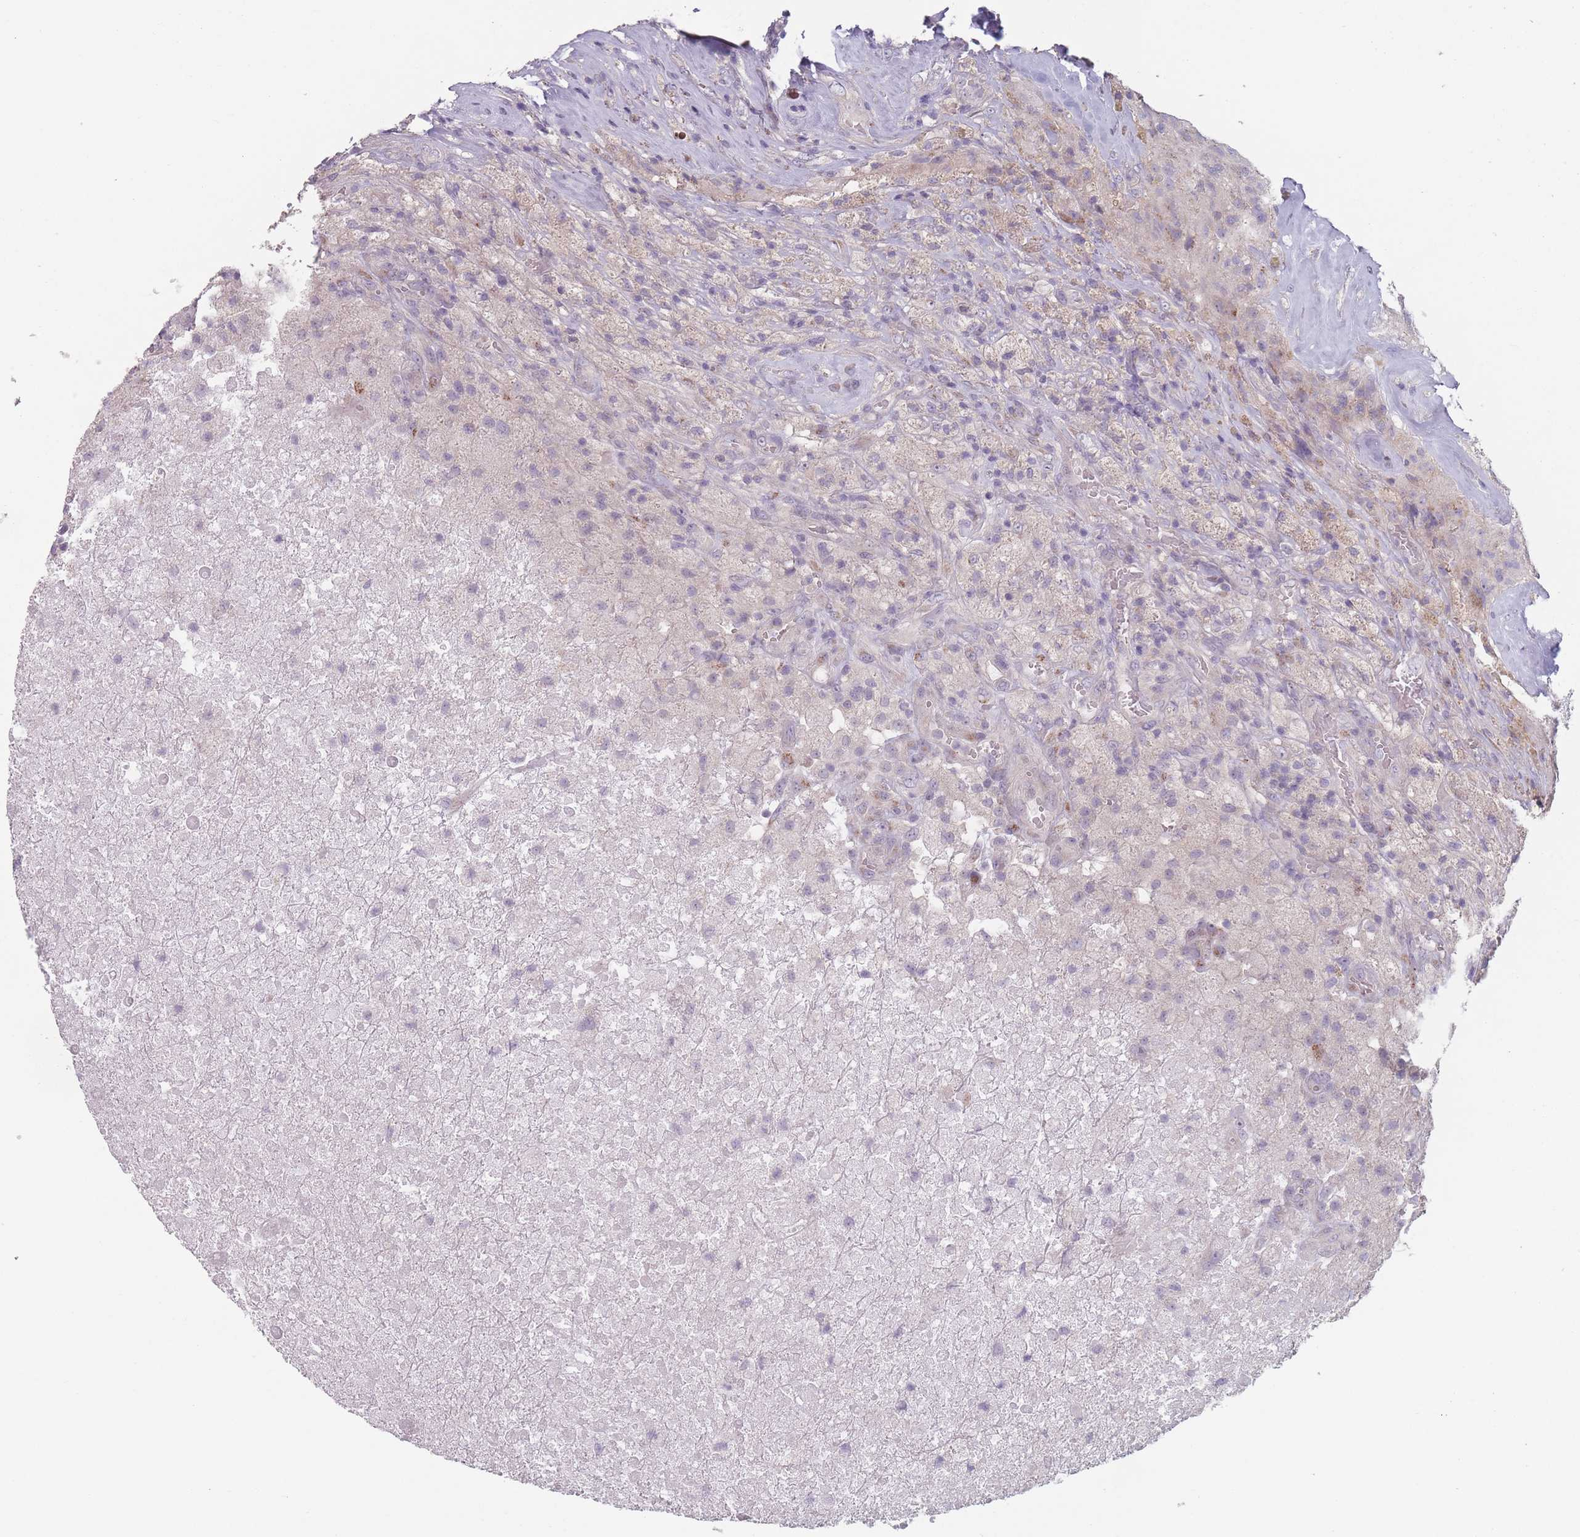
{"staining": {"intensity": "negative", "quantity": "none", "location": "none"}, "tissue": "glioma", "cell_type": "Tumor cells", "image_type": "cancer", "snomed": [{"axis": "morphology", "description": "Glioma, malignant, High grade"}, {"axis": "topography", "description": "Brain"}], "caption": "Immunohistochemistry (IHC) micrograph of neoplastic tissue: human malignant glioma (high-grade) stained with DAB displays no significant protein expression in tumor cells.", "gene": "AKAIN1", "patient": {"sex": "male", "age": 69}}